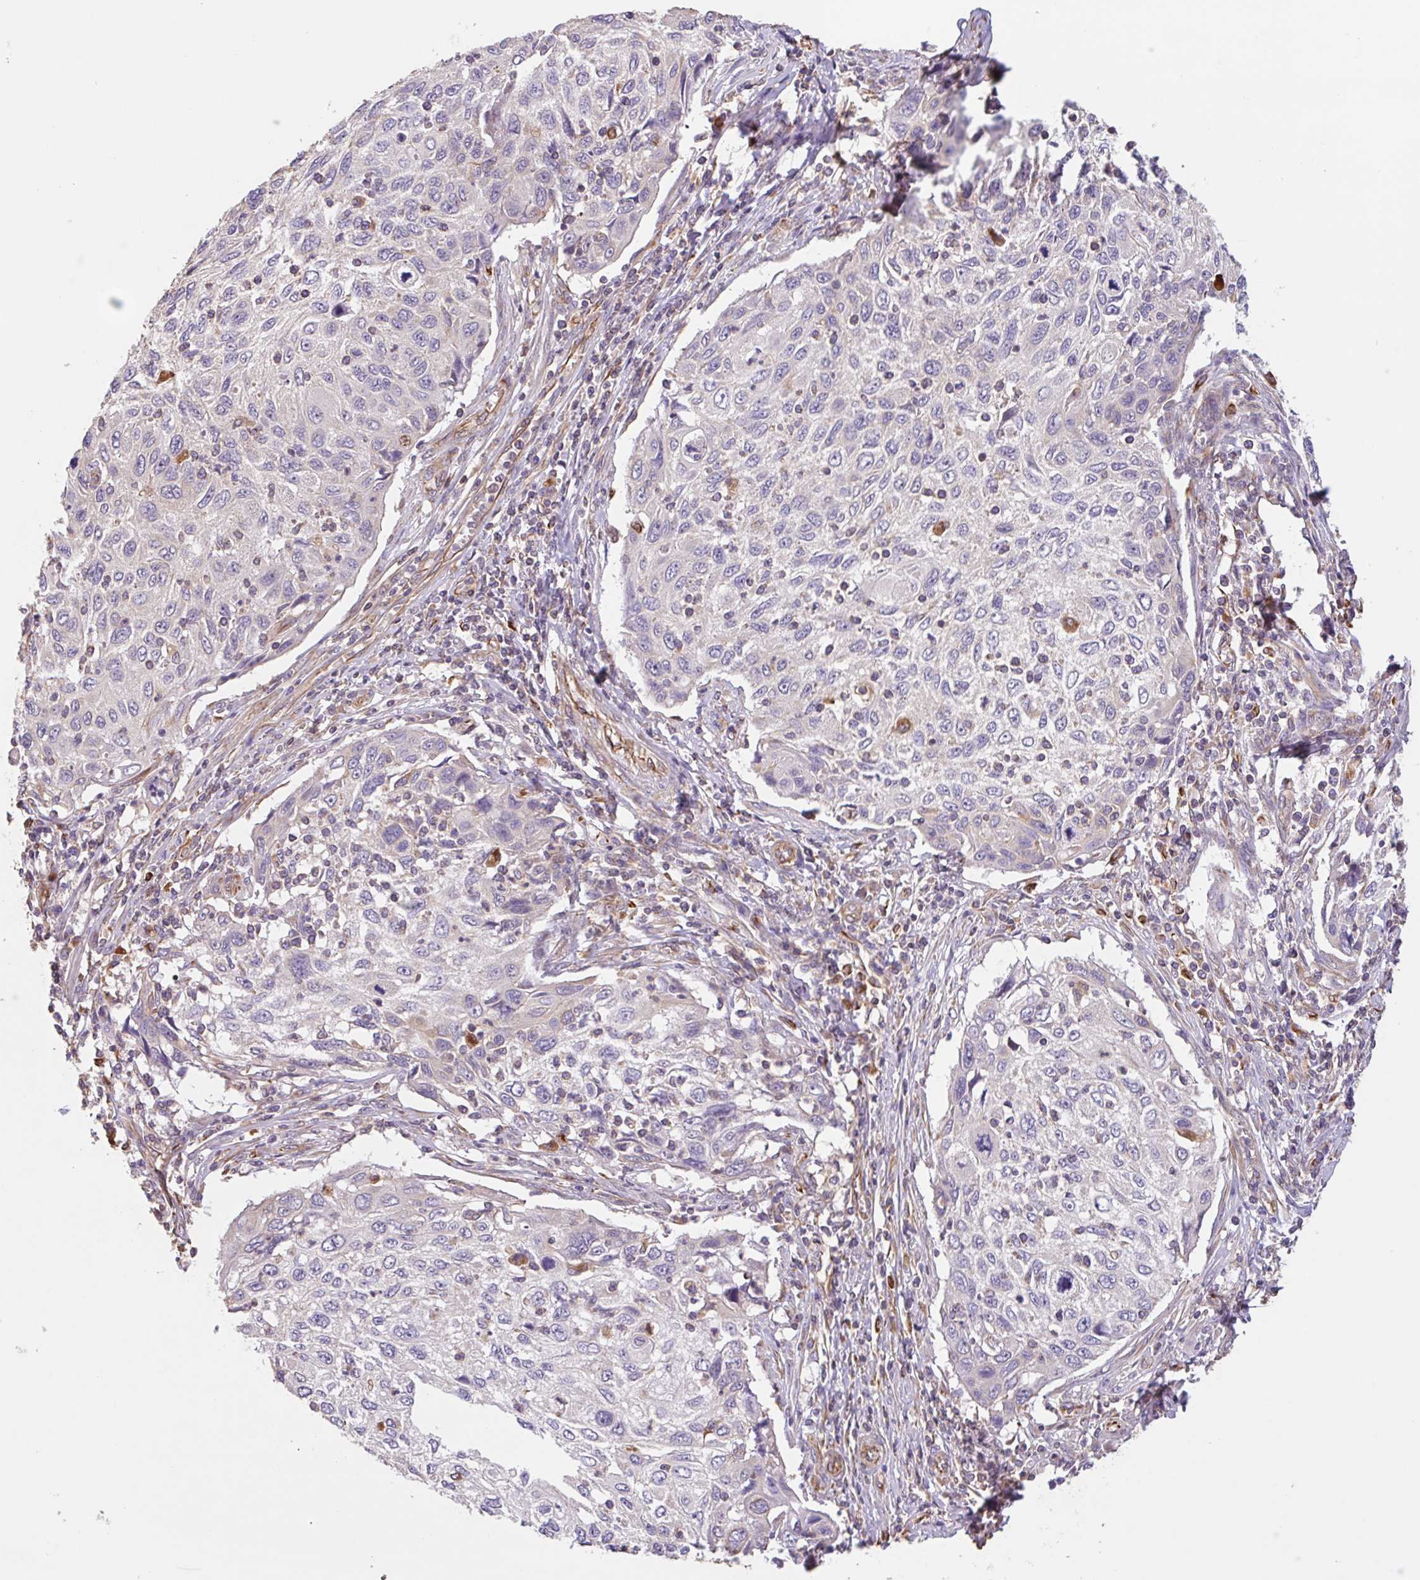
{"staining": {"intensity": "negative", "quantity": "none", "location": "none"}, "tissue": "cervical cancer", "cell_type": "Tumor cells", "image_type": "cancer", "snomed": [{"axis": "morphology", "description": "Squamous cell carcinoma, NOS"}, {"axis": "topography", "description": "Cervix"}], "caption": "This is an IHC photomicrograph of cervical cancer. There is no expression in tumor cells.", "gene": "ZNF790", "patient": {"sex": "female", "age": 70}}